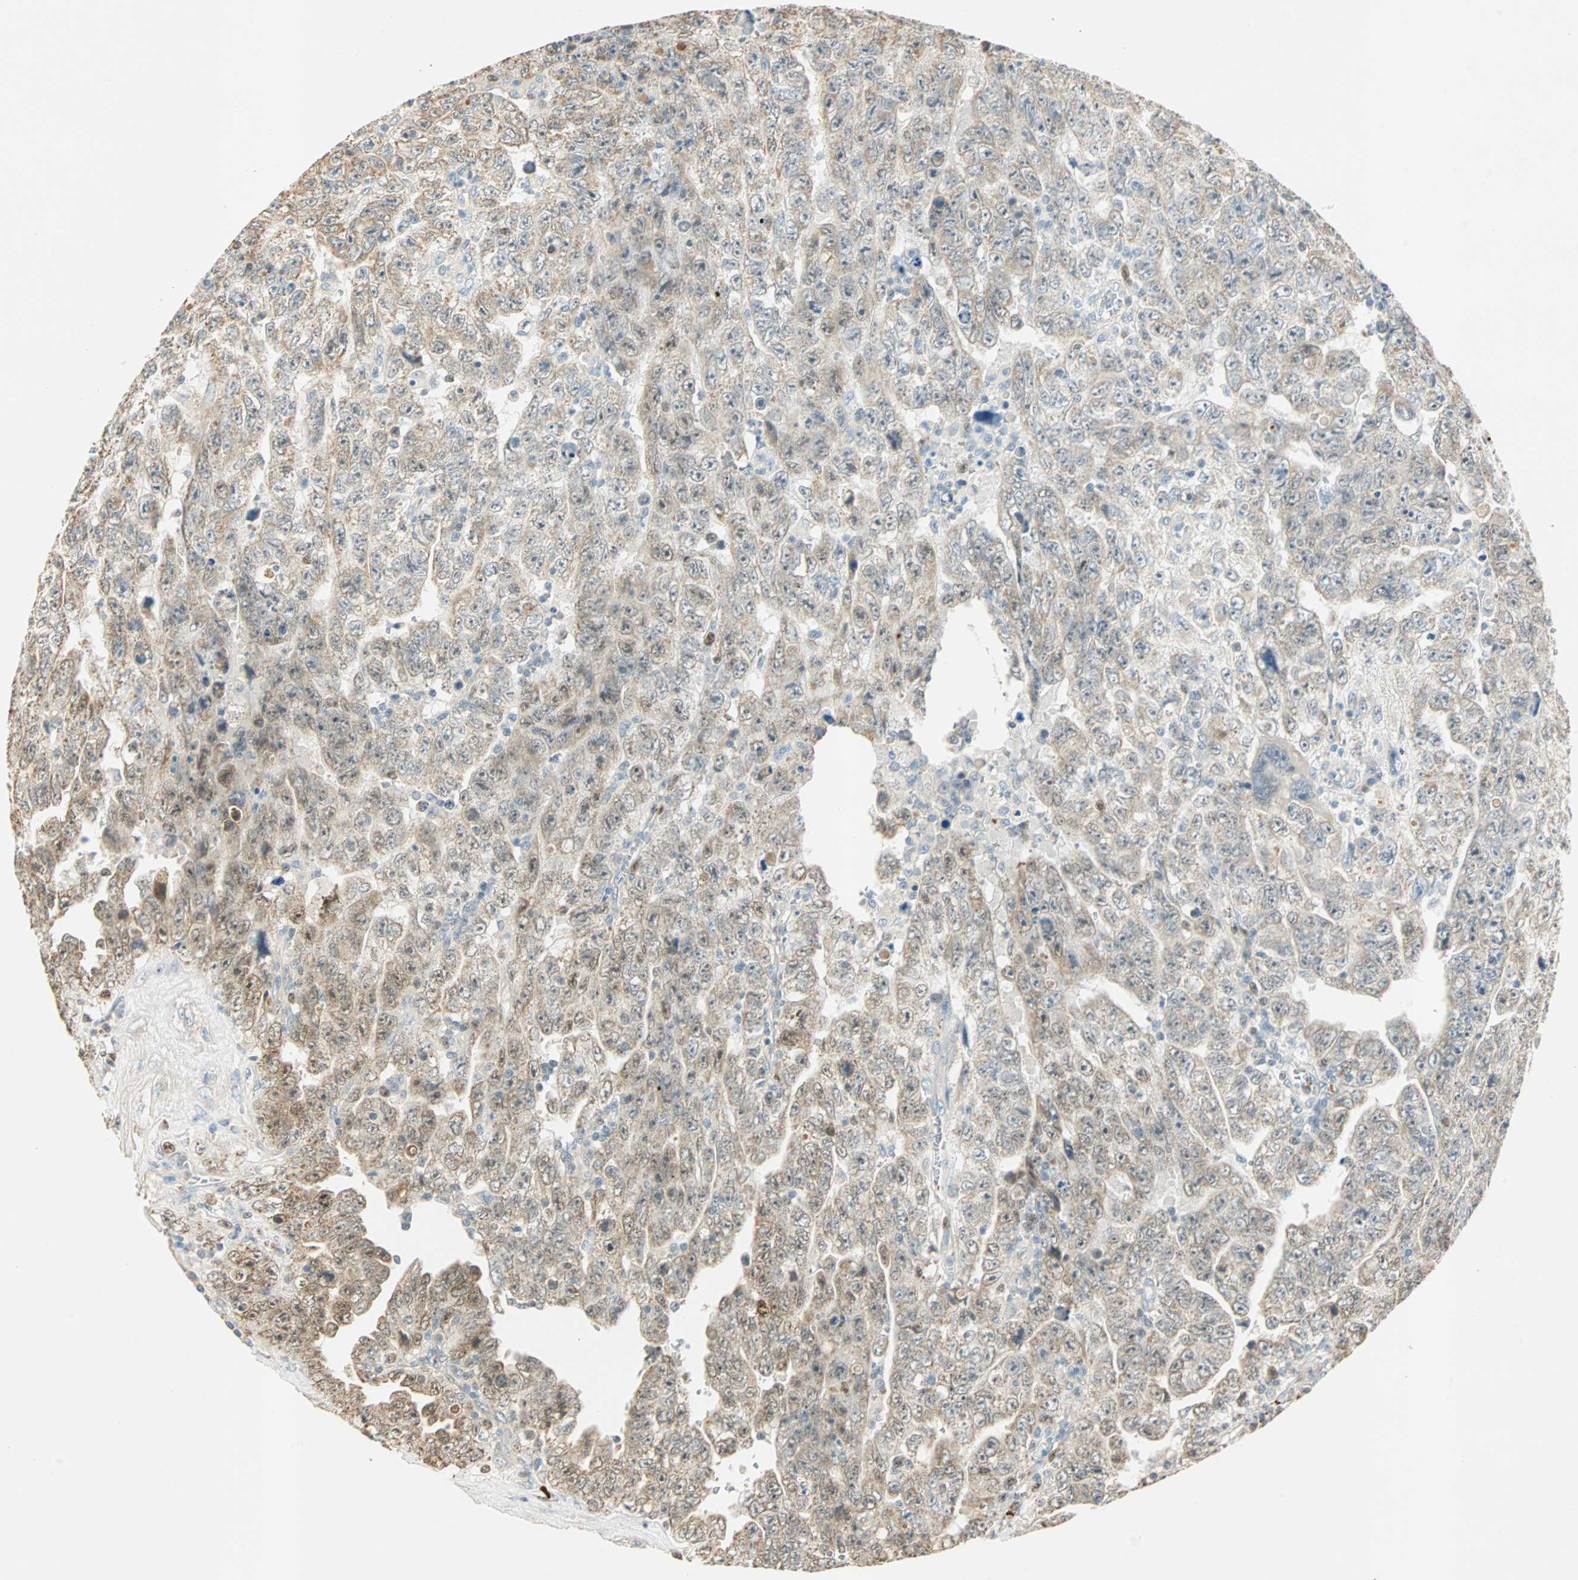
{"staining": {"intensity": "weak", "quantity": ">75%", "location": "cytoplasmic/membranous"}, "tissue": "testis cancer", "cell_type": "Tumor cells", "image_type": "cancer", "snomed": [{"axis": "morphology", "description": "Carcinoma, Embryonal, NOS"}, {"axis": "topography", "description": "Testis"}], "caption": "Immunohistochemistry (DAB (3,3'-diaminobenzidine)) staining of testis cancer (embryonal carcinoma) shows weak cytoplasmic/membranous protein staining in approximately >75% of tumor cells.", "gene": "RAD18", "patient": {"sex": "male", "age": 28}}